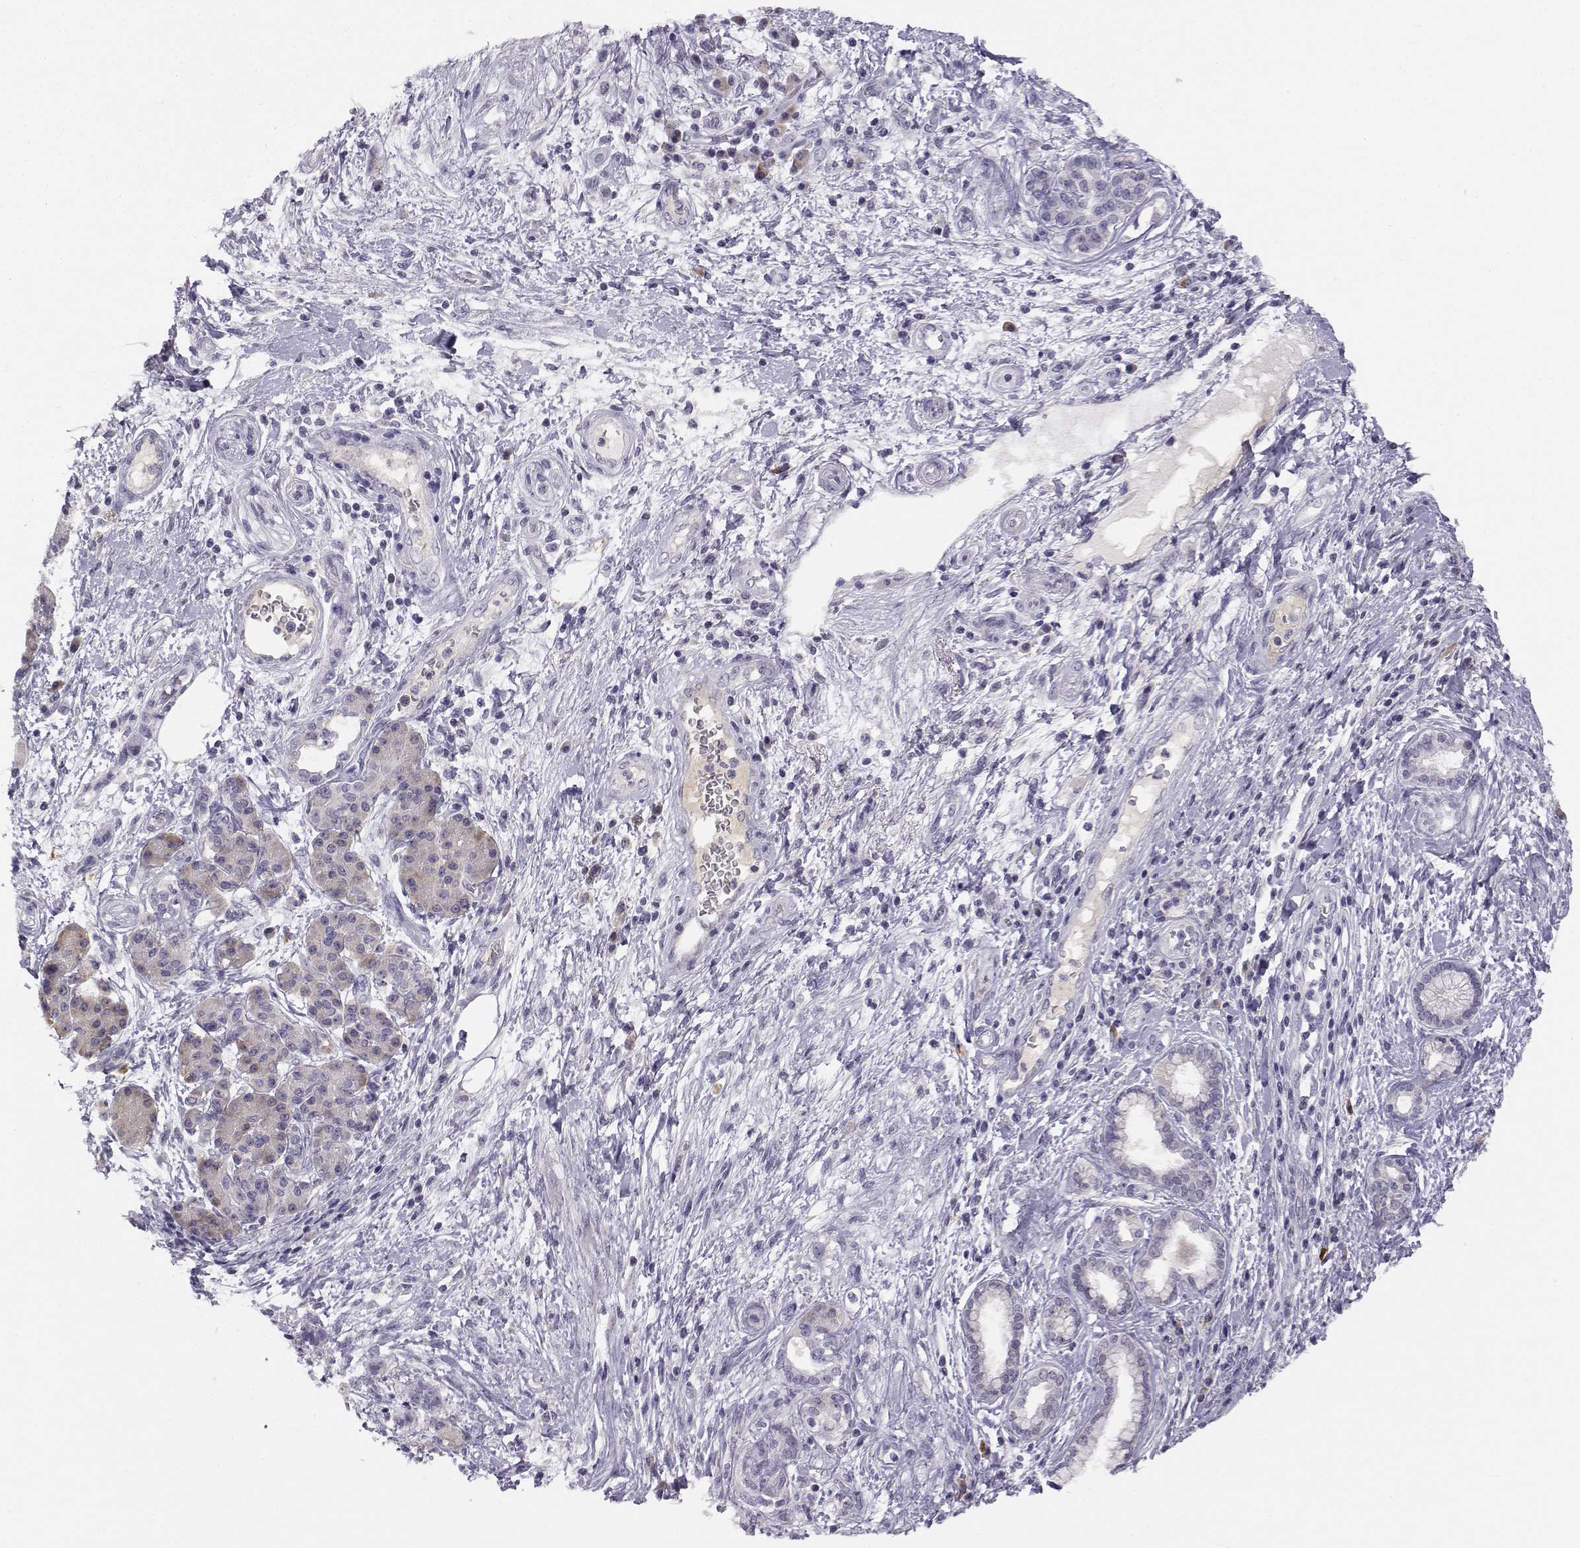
{"staining": {"intensity": "moderate", "quantity": "25%-75%", "location": "cytoplasmic/membranous"}, "tissue": "pancreatic cancer", "cell_type": "Tumor cells", "image_type": "cancer", "snomed": [{"axis": "morphology", "description": "Adenocarcinoma, NOS"}, {"axis": "topography", "description": "Pancreas"}], "caption": "Immunohistochemical staining of human pancreatic cancer demonstrates medium levels of moderate cytoplasmic/membranous protein positivity in approximately 25%-75% of tumor cells. (brown staining indicates protein expression, while blue staining denotes nuclei).", "gene": "ACSL6", "patient": {"sex": "female", "age": 73}}